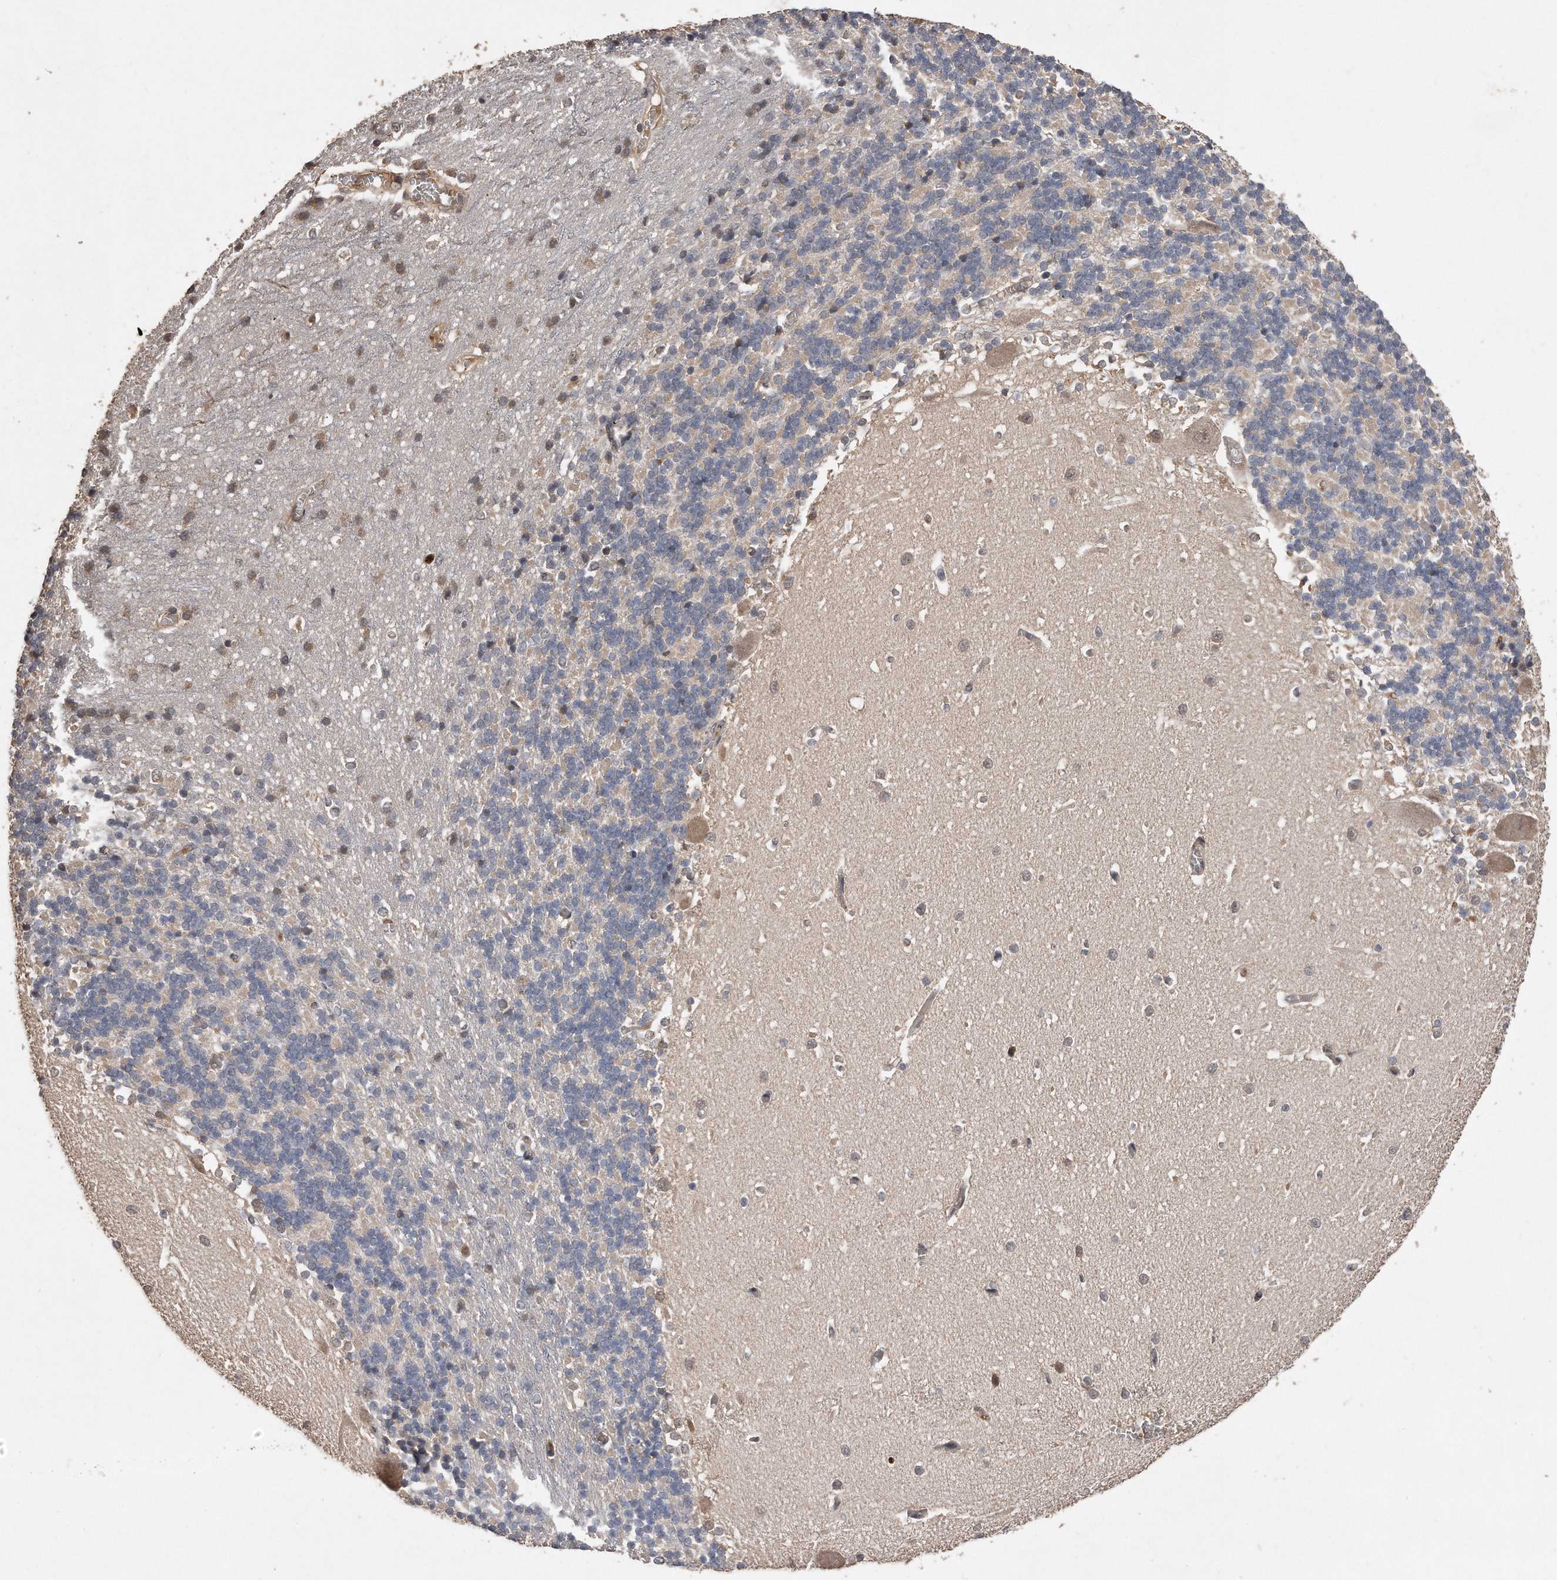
{"staining": {"intensity": "negative", "quantity": "none", "location": "none"}, "tissue": "cerebellum", "cell_type": "Cells in granular layer", "image_type": "normal", "snomed": [{"axis": "morphology", "description": "Normal tissue, NOS"}, {"axis": "topography", "description": "Cerebellum"}], "caption": "High power microscopy photomicrograph of an immunohistochemistry photomicrograph of unremarkable cerebellum, revealing no significant positivity in cells in granular layer. The staining is performed using DAB (3,3'-diaminobenzidine) brown chromogen with nuclei counter-stained in using hematoxylin.", "gene": "PELO", "patient": {"sex": "male", "age": 37}}